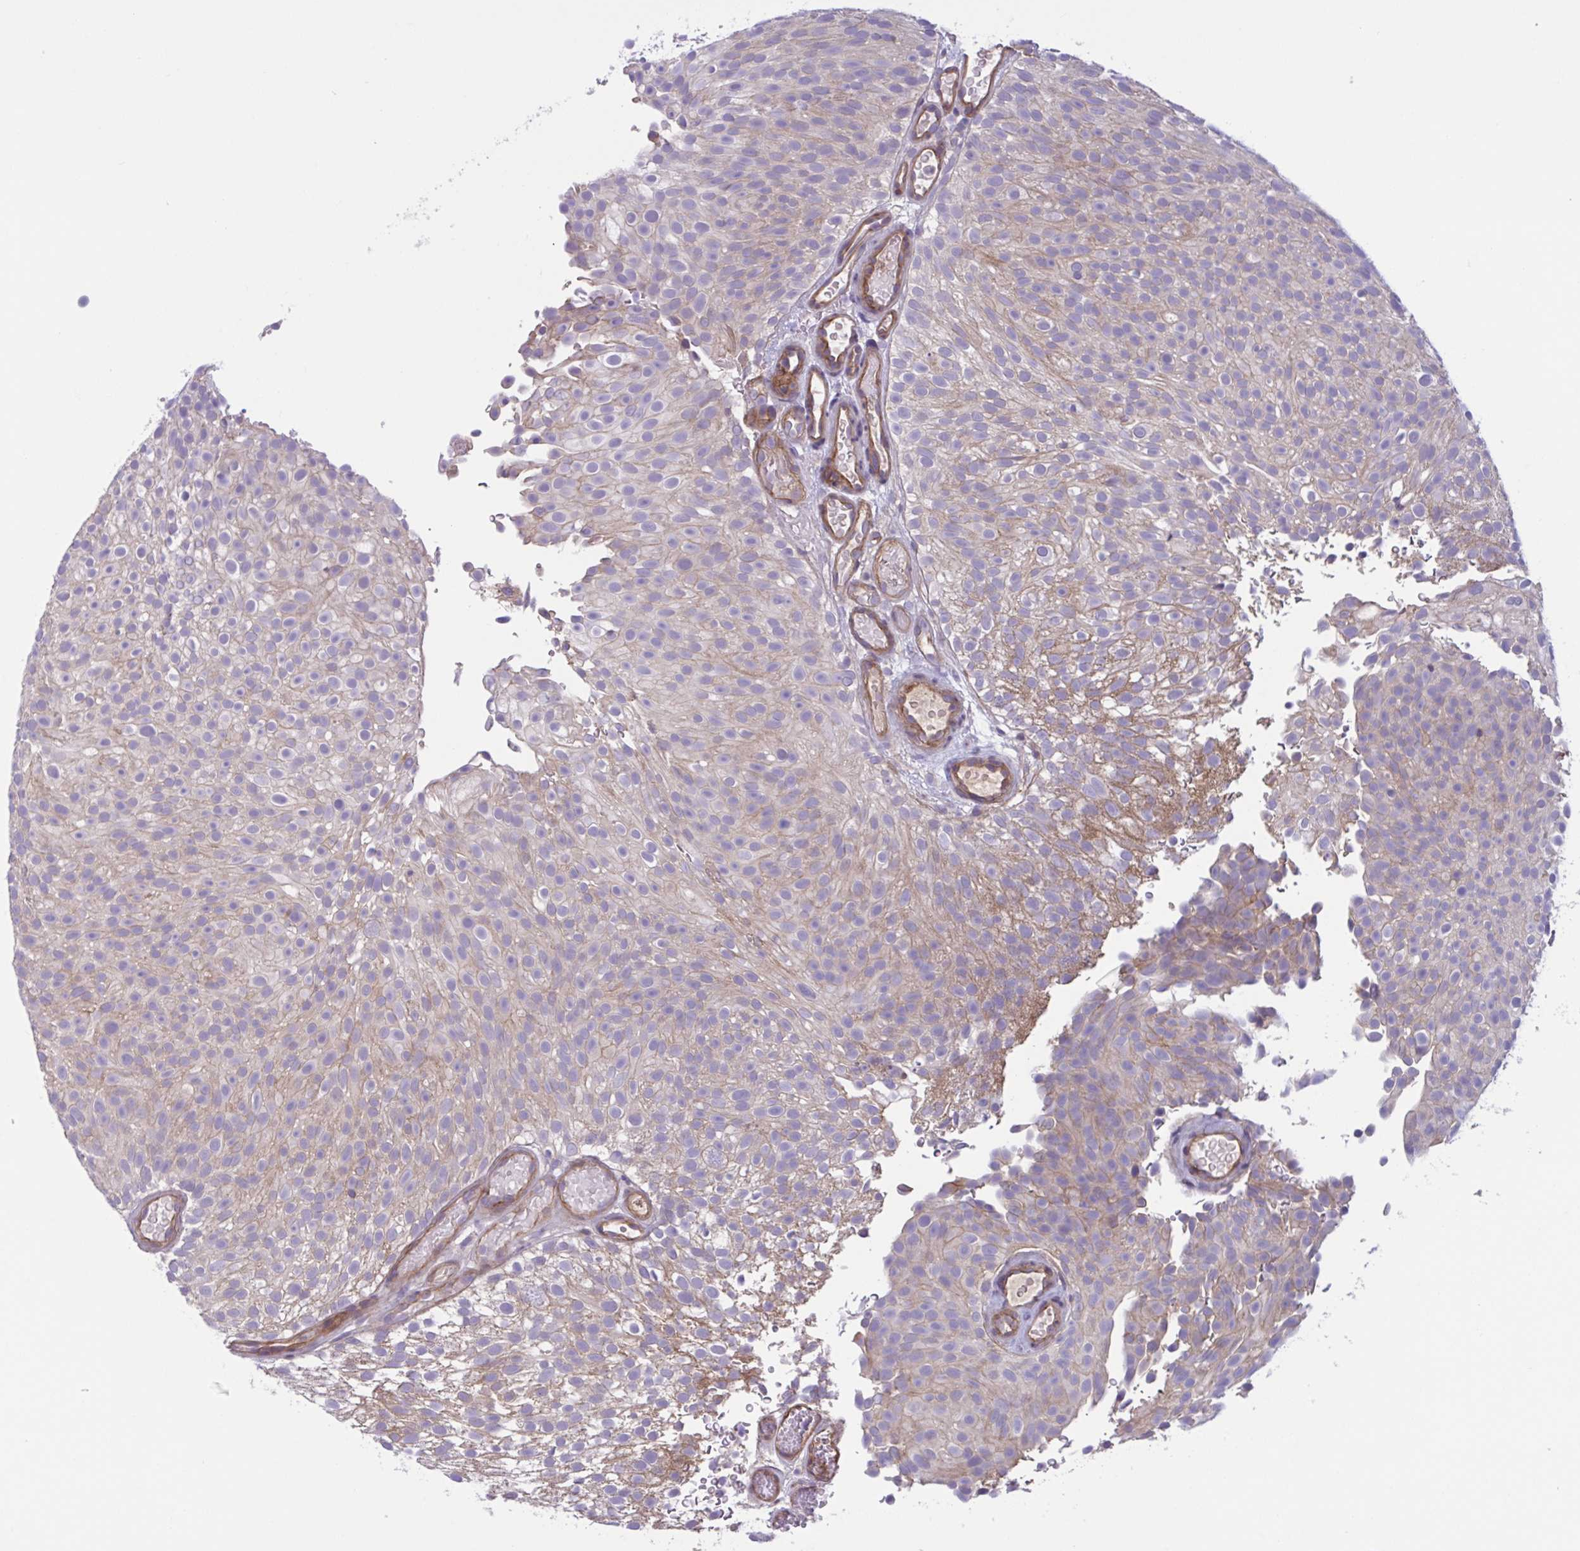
{"staining": {"intensity": "moderate", "quantity": "<25%", "location": "cytoplasmic/membranous"}, "tissue": "urothelial cancer", "cell_type": "Tumor cells", "image_type": "cancer", "snomed": [{"axis": "morphology", "description": "Urothelial carcinoma, Low grade"}, {"axis": "topography", "description": "Urinary bladder"}], "caption": "Immunohistochemistry of human urothelial carcinoma (low-grade) exhibits low levels of moderate cytoplasmic/membranous positivity in approximately <25% of tumor cells.", "gene": "TTC7B", "patient": {"sex": "male", "age": 78}}